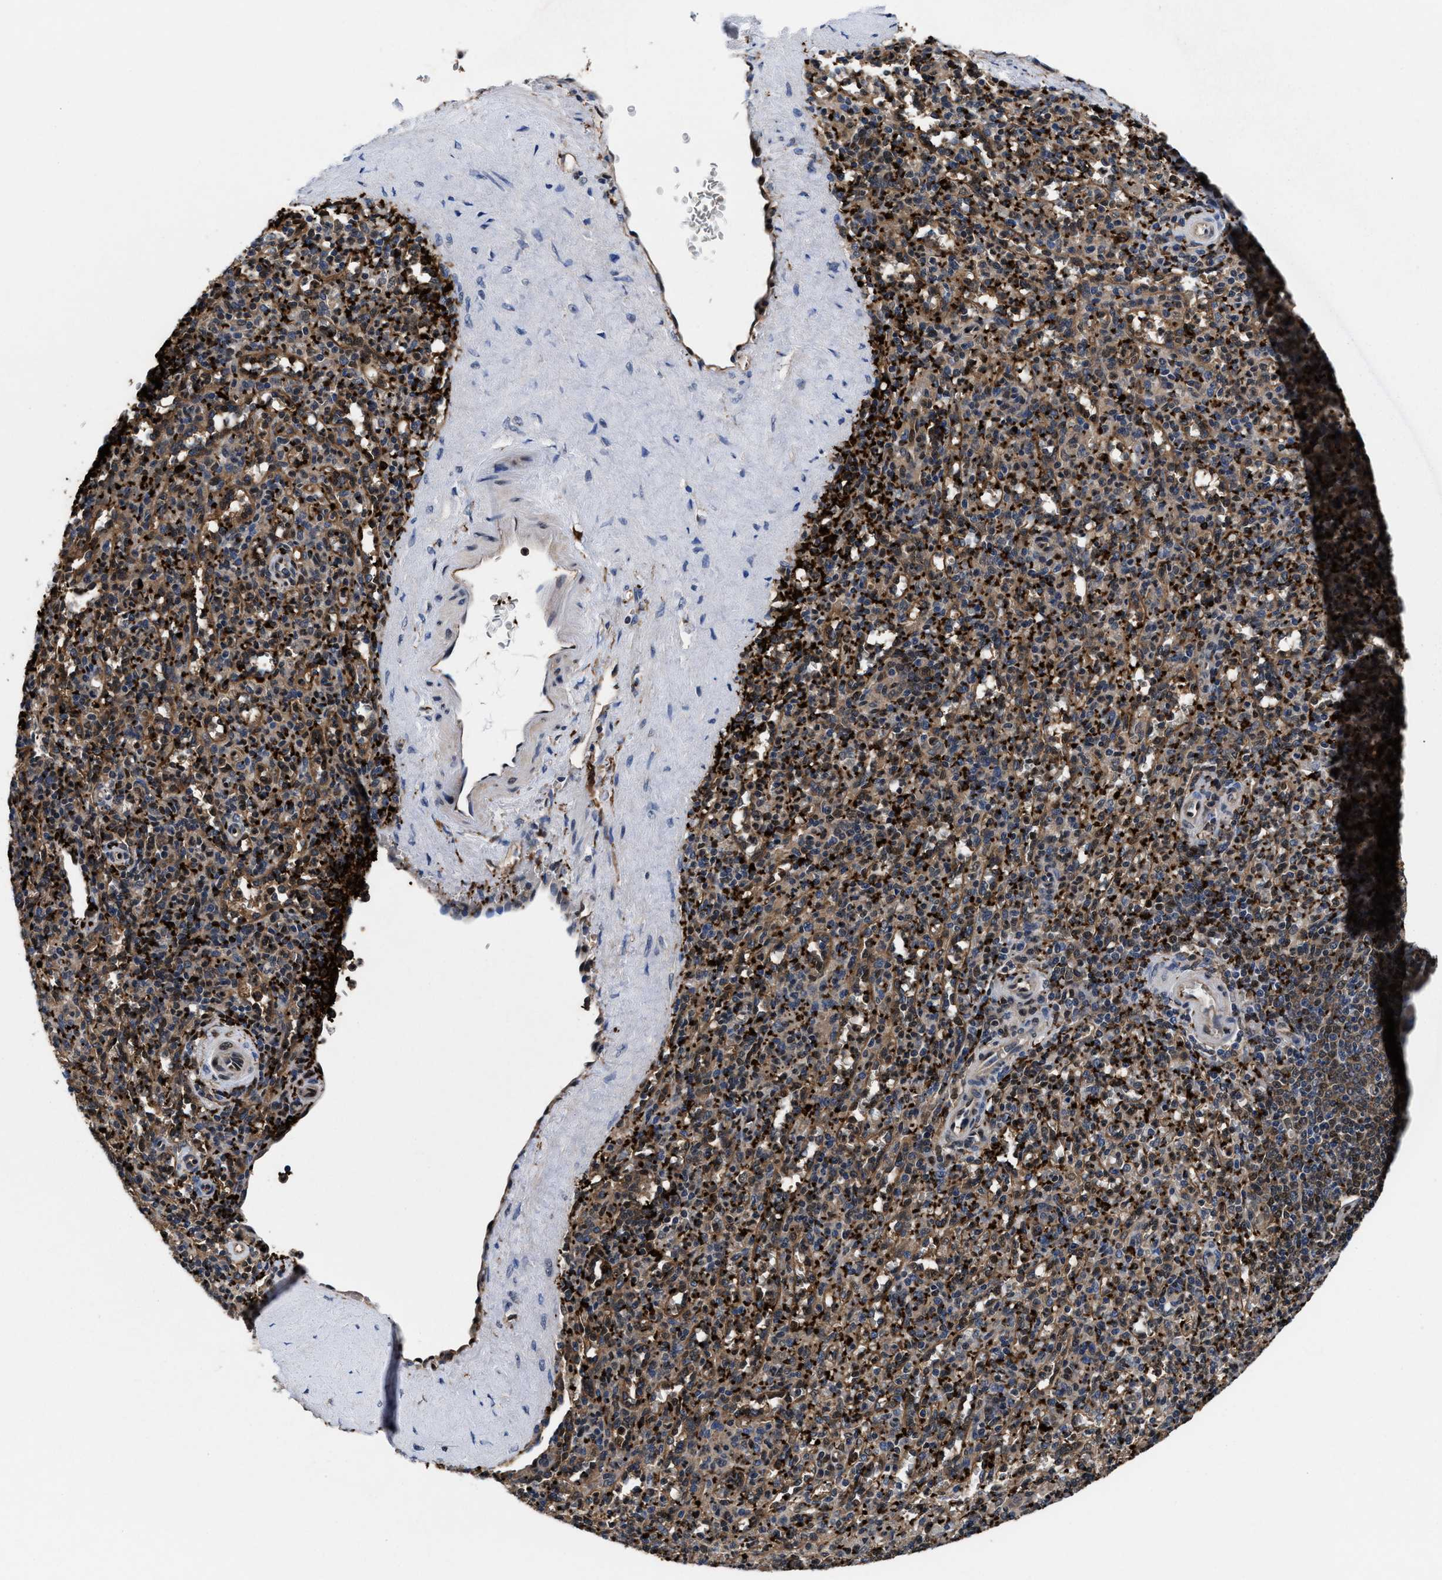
{"staining": {"intensity": "strong", "quantity": "25%-75%", "location": "cytoplasmic/membranous"}, "tissue": "spleen", "cell_type": "Cells in red pulp", "image_type": "normal", "snomed": [{"axis": "morphology", "description": "Normal tissue, NOS"}, {"axis": "topography", "description": "Spleen"}], "caption": "Immunohistochemistry (IHC) of benign human spleen exhibits high levels of strong cytoplasmic/membranous positivity in about 25%-75% of cells in red pulp.", "gene": "ACLY", "patient": {"sex": "male", "age": 36}}